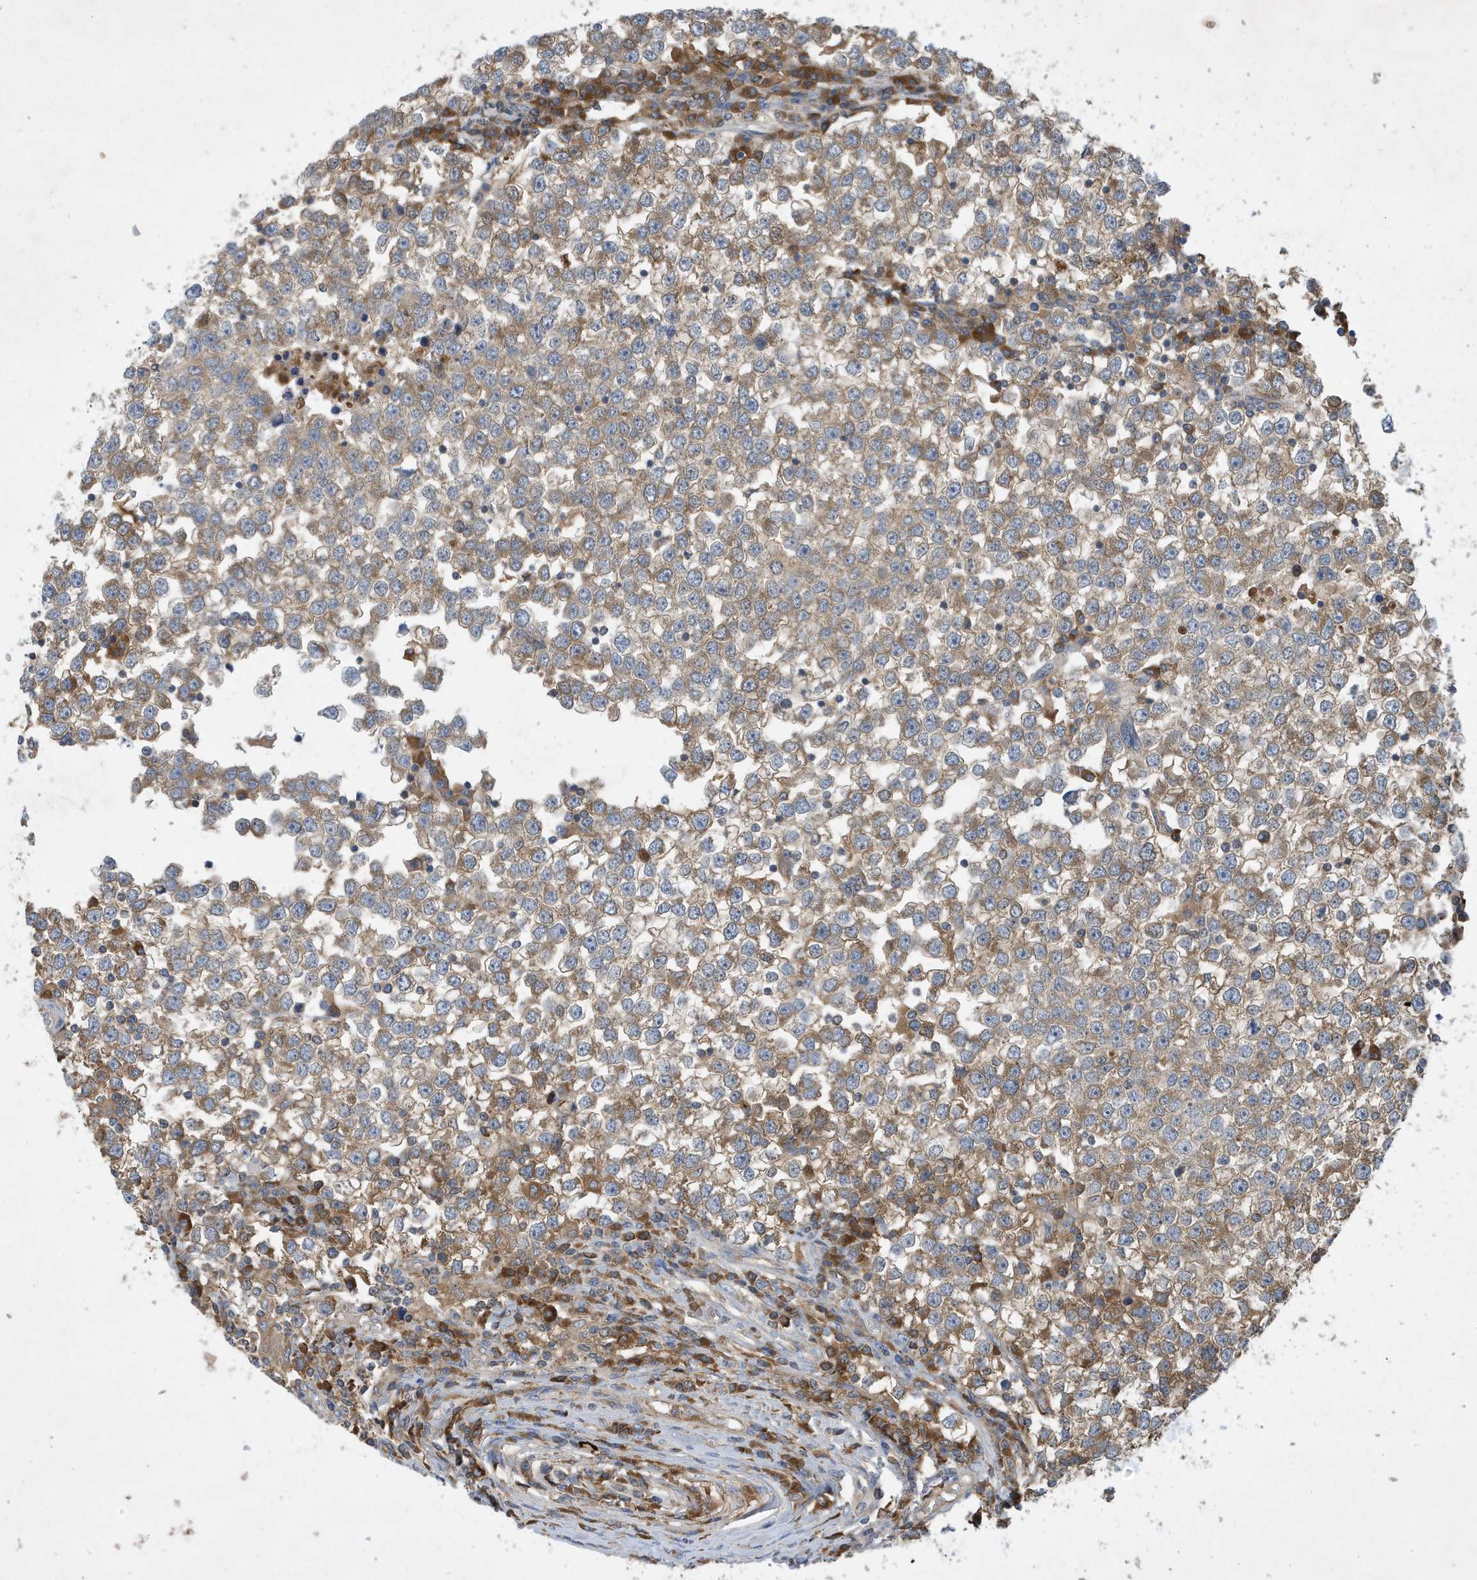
{"staining": {"intensity": "weak", "quantity": ">75%", "location": "cytoplasmic/membranous"}, "tissue": "testis cancer", "cell_type": "Tumor cells", "image_type": "cancer", "snomed": [{"axis": "morphology", "description": "Seminoma, NOS"}, {"axis": "topography", "description": "Testis"}], "caption": "A brown stain highlights weak cytoplasmic/membranous staining of a protein in testis seminoma tumor cells.", "gene": "STK19", "patient": {"sex": "male", "age": 65}}